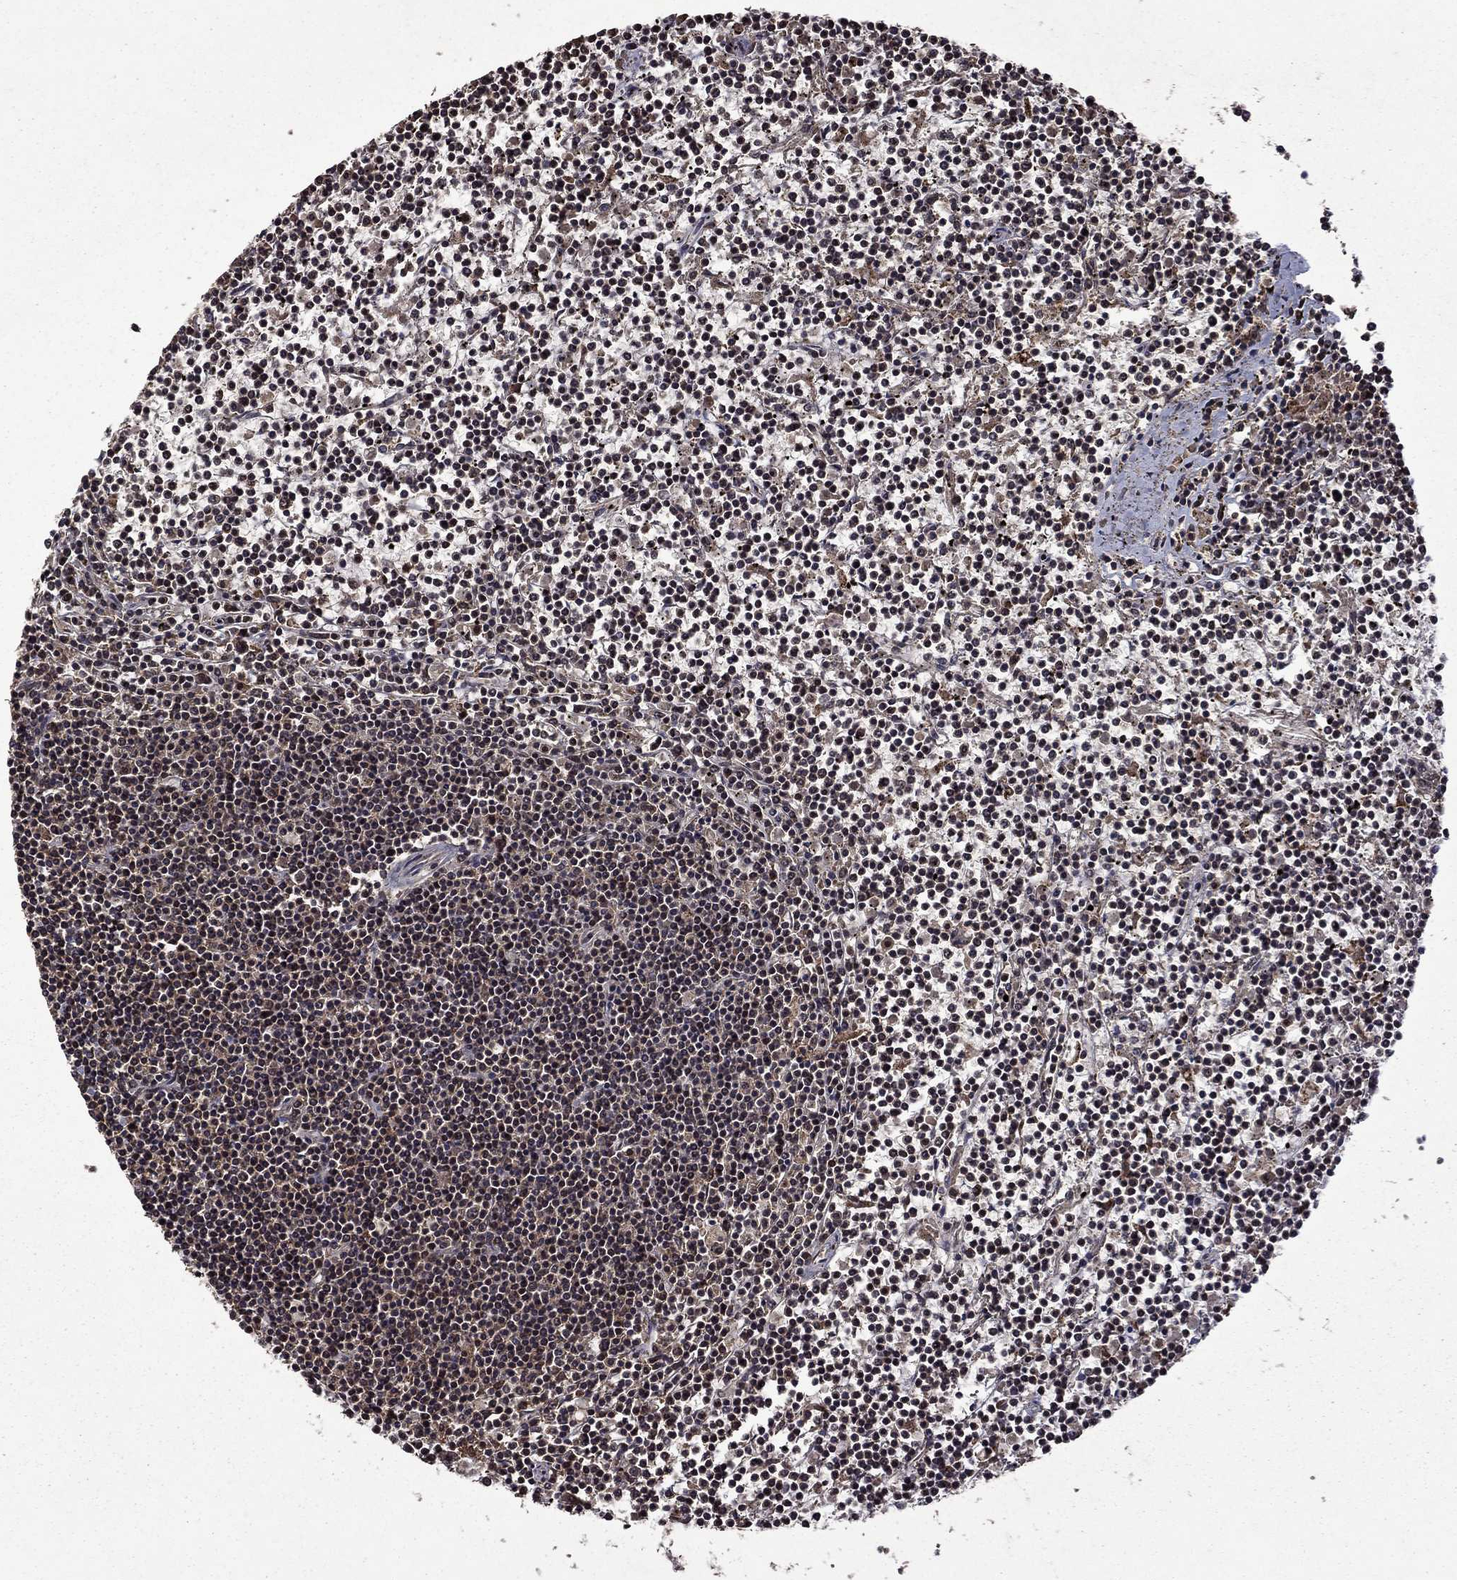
{"staining": {"intensity": "weak", "quantity": ">75%", "location": "cytoplasmic/membranous"}, "tissue": "lymphoma", "cell_type": "Tumor cells", "image_type": "cancer", "snomed": [{"axis": "morphology", "description": "Malignant lymphoma, non-Hodgkin's type, Low grade"}, {"axis": "topography", "description": "Spleen"}], "caption": "Lymphoma tissue demonstrates weak cytoplasmic/membranous positivity in approximately >75% of tumor cells, visualized by immunohistochemistry.", "gene": "ITM2B", "patient": {"sex": "female", "age": 19}}